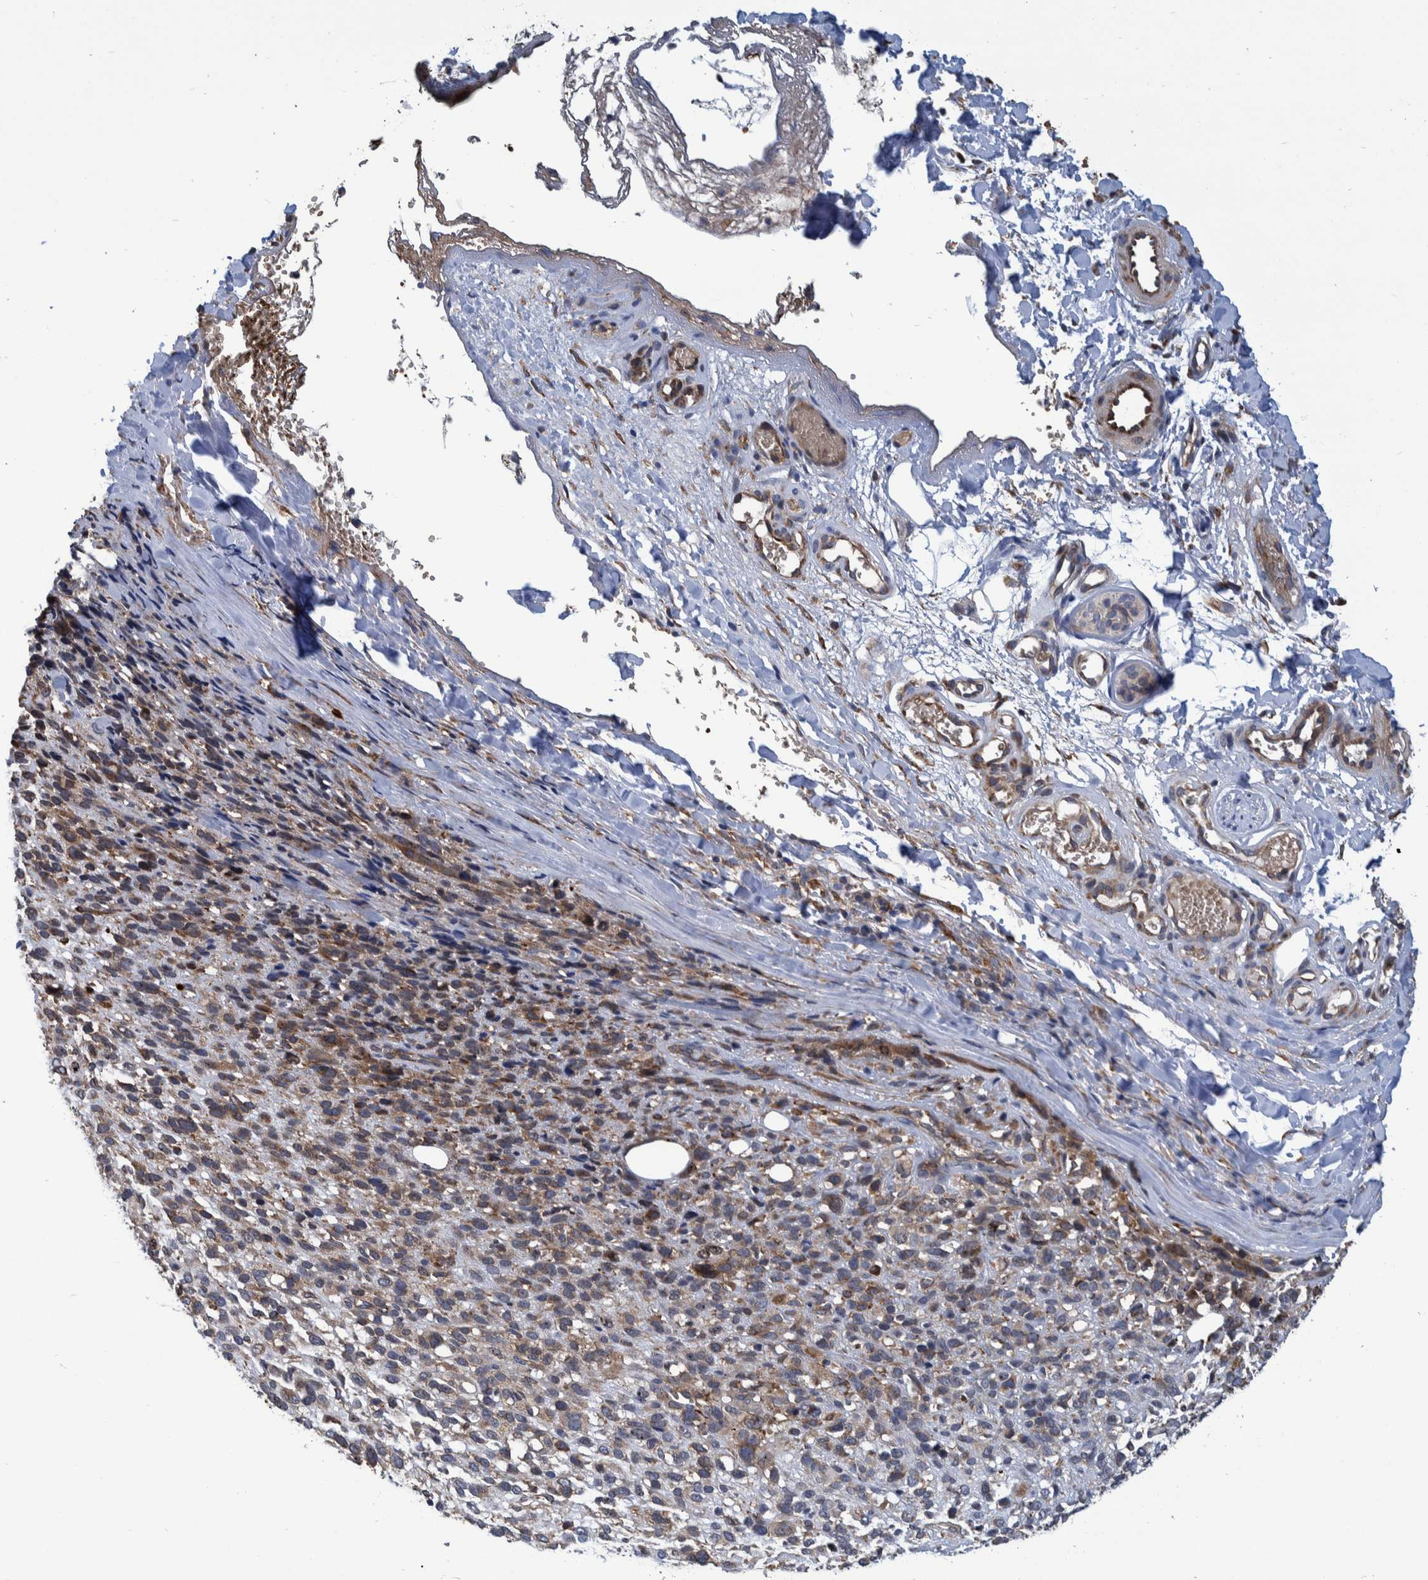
{"staining": {"intensity": "weak", "quantity": "25%-75%", "location": "cytoplasmic/membranous"}, "tissue": "melanoma", "cell_type": "Tumor cells", "image_type": "cancer", "snomed": [{"axis": "morphology", "description": "Malignant melanoma, NOS"}, {"axis": "topography", "description": "Skin"}], "caption": "Immunohistochemical staining of melanoma displays weak cytoplasmic/membranous protein expression in about 25%-75% of tumor cells.", "gene": "SPAG5", "patient": {"sex": "female", "age": 55}}